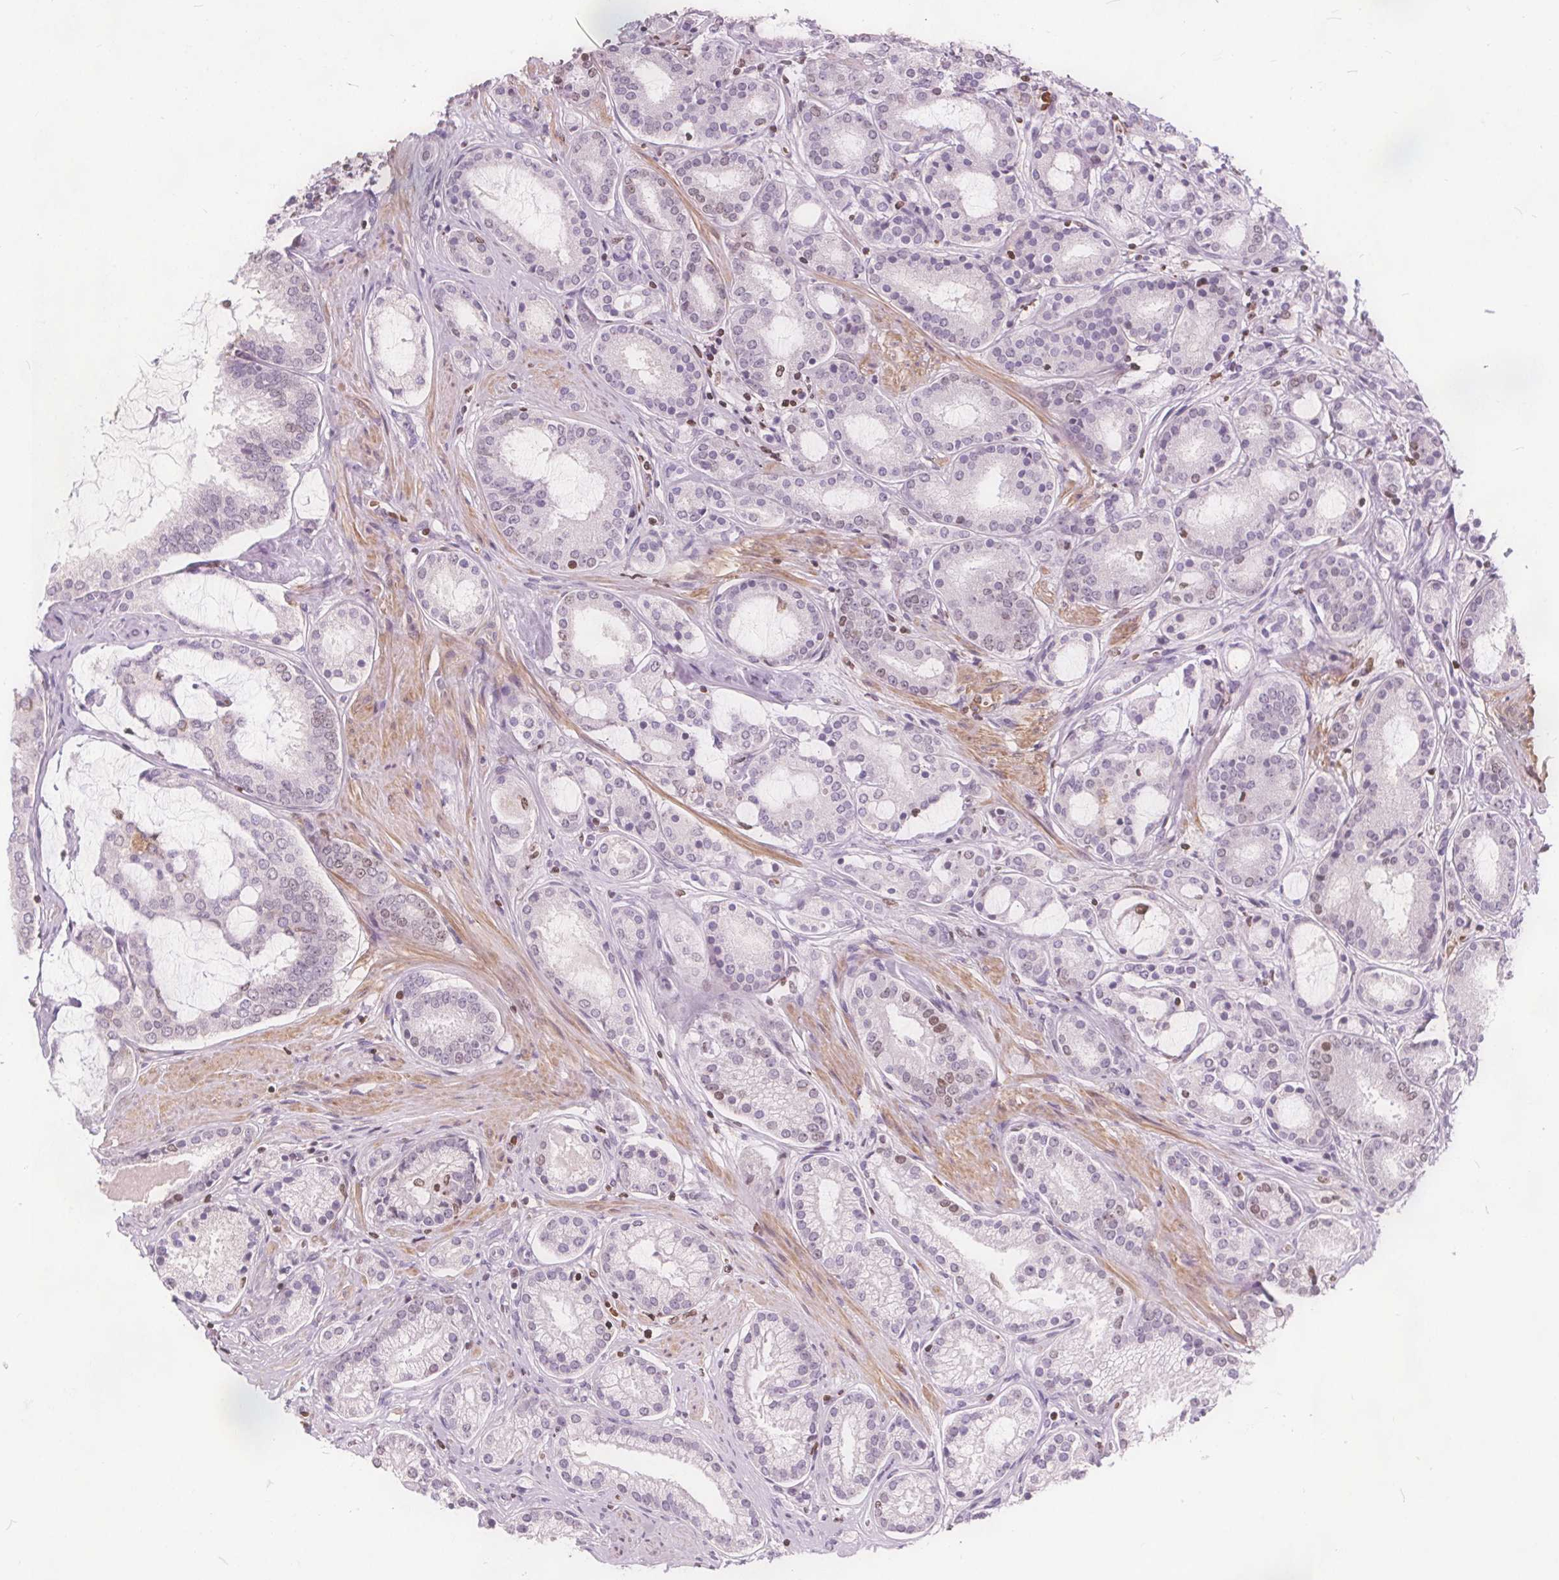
{"staining": {"intensity": "negative", "quantity": "none", "location": "none"}, "tissue": "prostate cancer", "cell_type": "Tumor cells", "image_type": "cancer", "snomed": [{"axis": "morphology", "description": "Adenocarcinoma, High grade"}, {"axis": "topography", "description": "Prostate"}], "caption": "The immunohistochemistry photomicrograph has no significant staining in tumor cells of adenocarcinoma (high-grade) (prostate) tissue.", "gene": "ISLR2", "patient": {"sex": "male", "age": 63}}